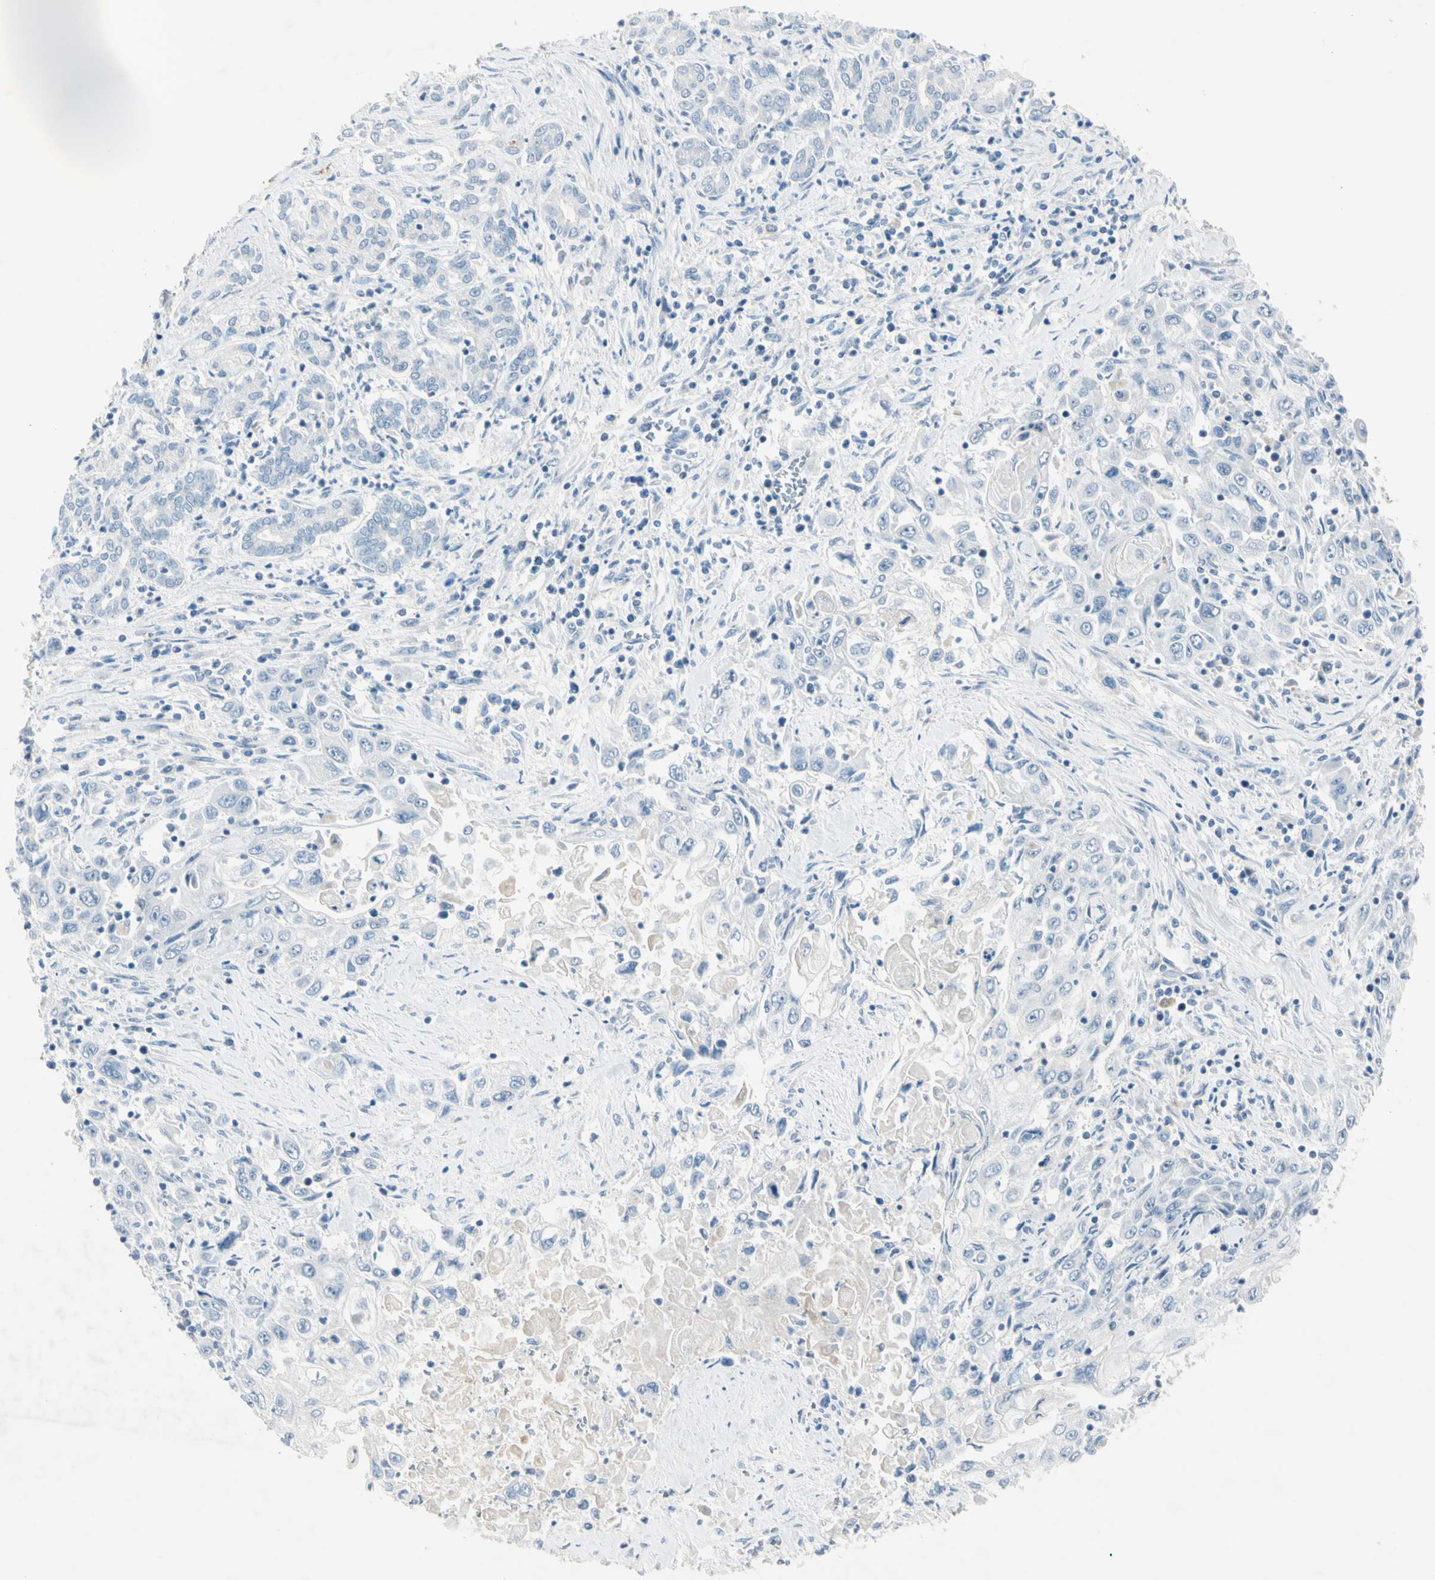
{"staining": {"intensity": "negative", "quantity": "none", "location": "none"}, "tissue": "pancreatic cancer", "cell_type": "Tumor cells", "image_type": "cancer", "snomed": [{"axis": "morphology", "description": "Adenocarcinoma, NOS"}, {"axis": "topography", "description": "Pancreas"}], "caption": "High power microscopy image of an immunohistochemistry (IHC) image of adenocarcinoma (pancreatic), revealing no significant expression in tumor cells.", "gene": "SERPIND1", "patient": {"sex": "male", "age": 70}}